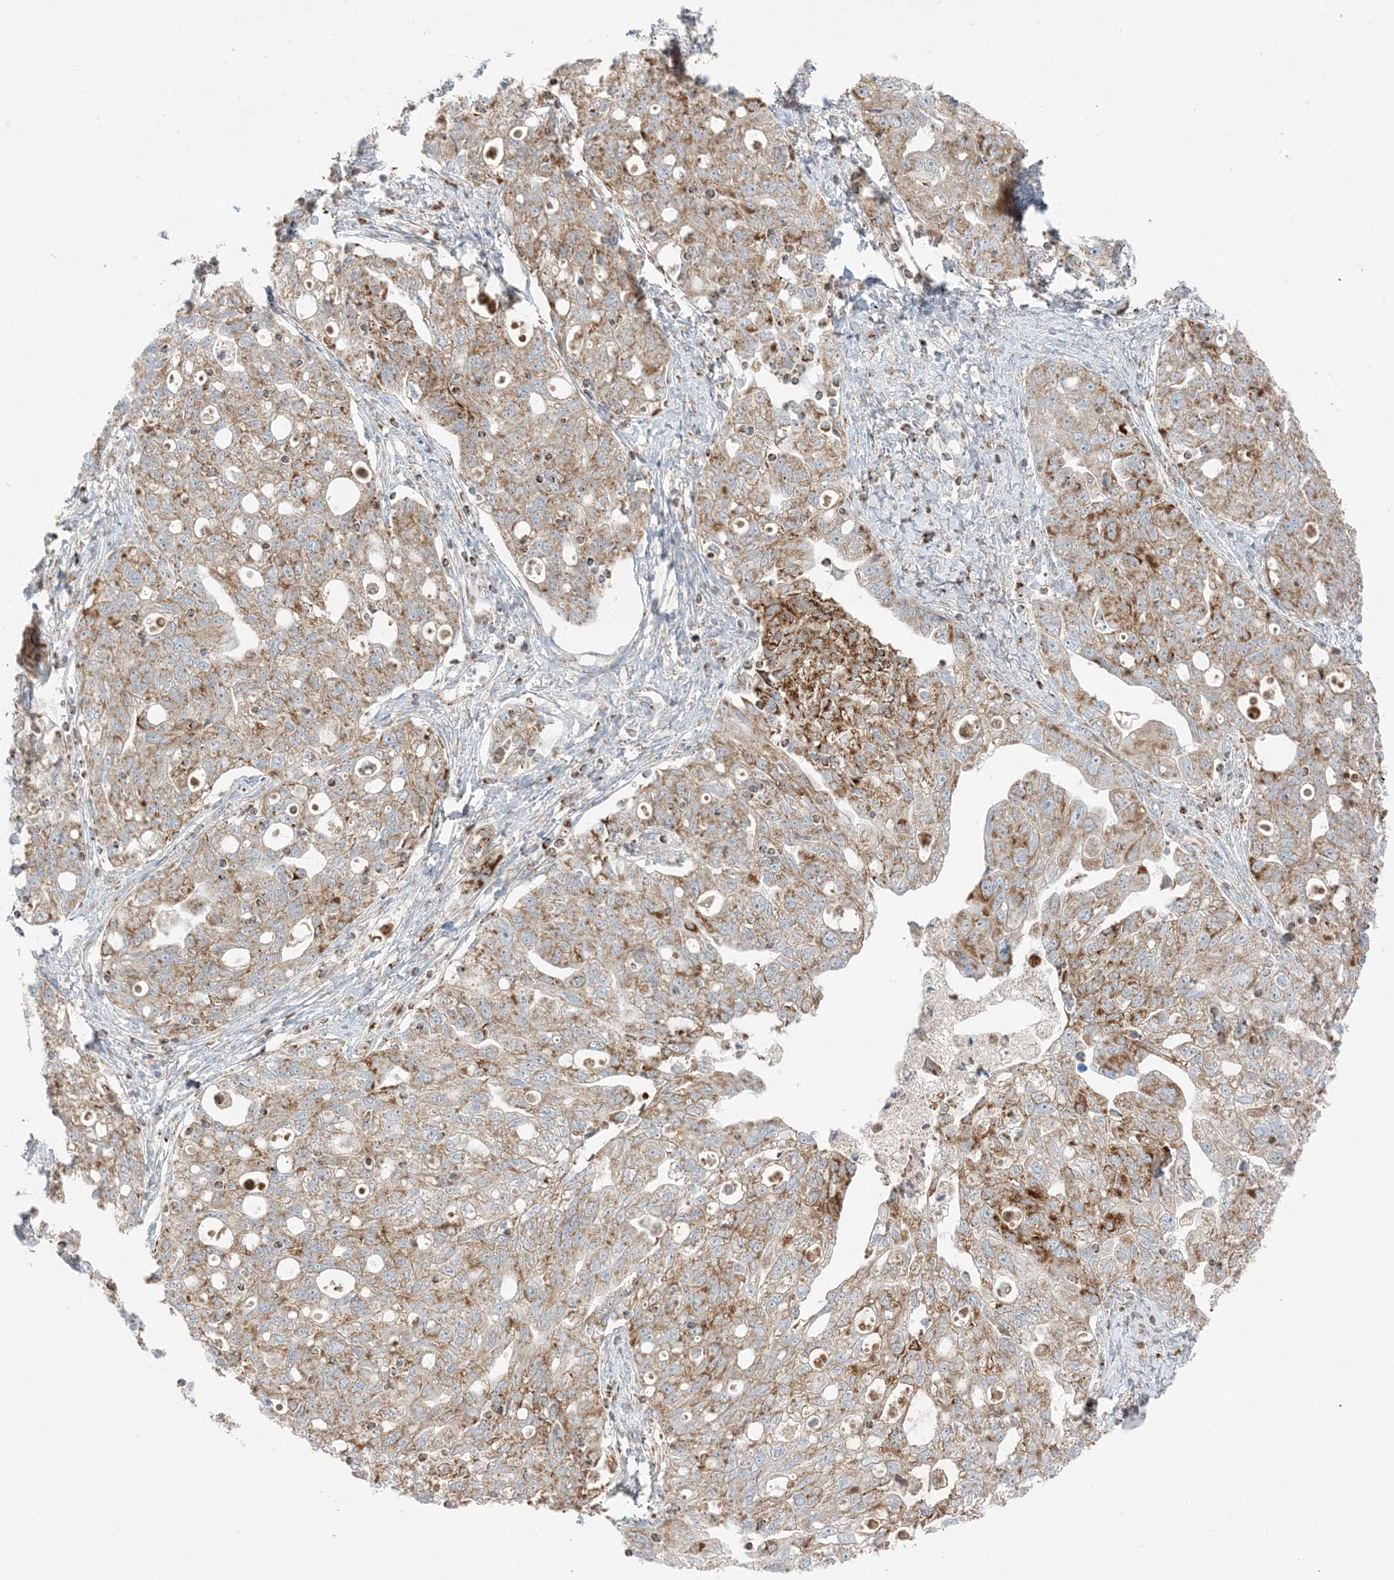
{"staining": {"intensity": "moderate", "quantity": ">75%", "location": "cytoplasmic/membranous"}, "tissue": "ovarian cancer", "cell_type": "Tumor cells", "image_type": "cancer", "snomed": [{"axis": "morphology", "description": "Carcinoma, NOS"}, {"axis": "morphology", "description": "Cystadenocarcinoma, serous, NOS"}, {"axis": "topography", "description": "Ovary"}], "caption": "Immunohistochemistry (IHC) image of neoplastic tissue: ovarian cancer (serous cystadenocarcinoma) stained using IHC demonstrates medium levels of moderate protein expression localized specifically in the cytoplasmic/membranous of tumor cells, appearing as a cytoplasmic/membranous brown color.", "gene": "SLC25A12", "patient": {"sex": "female", "age": 69}}